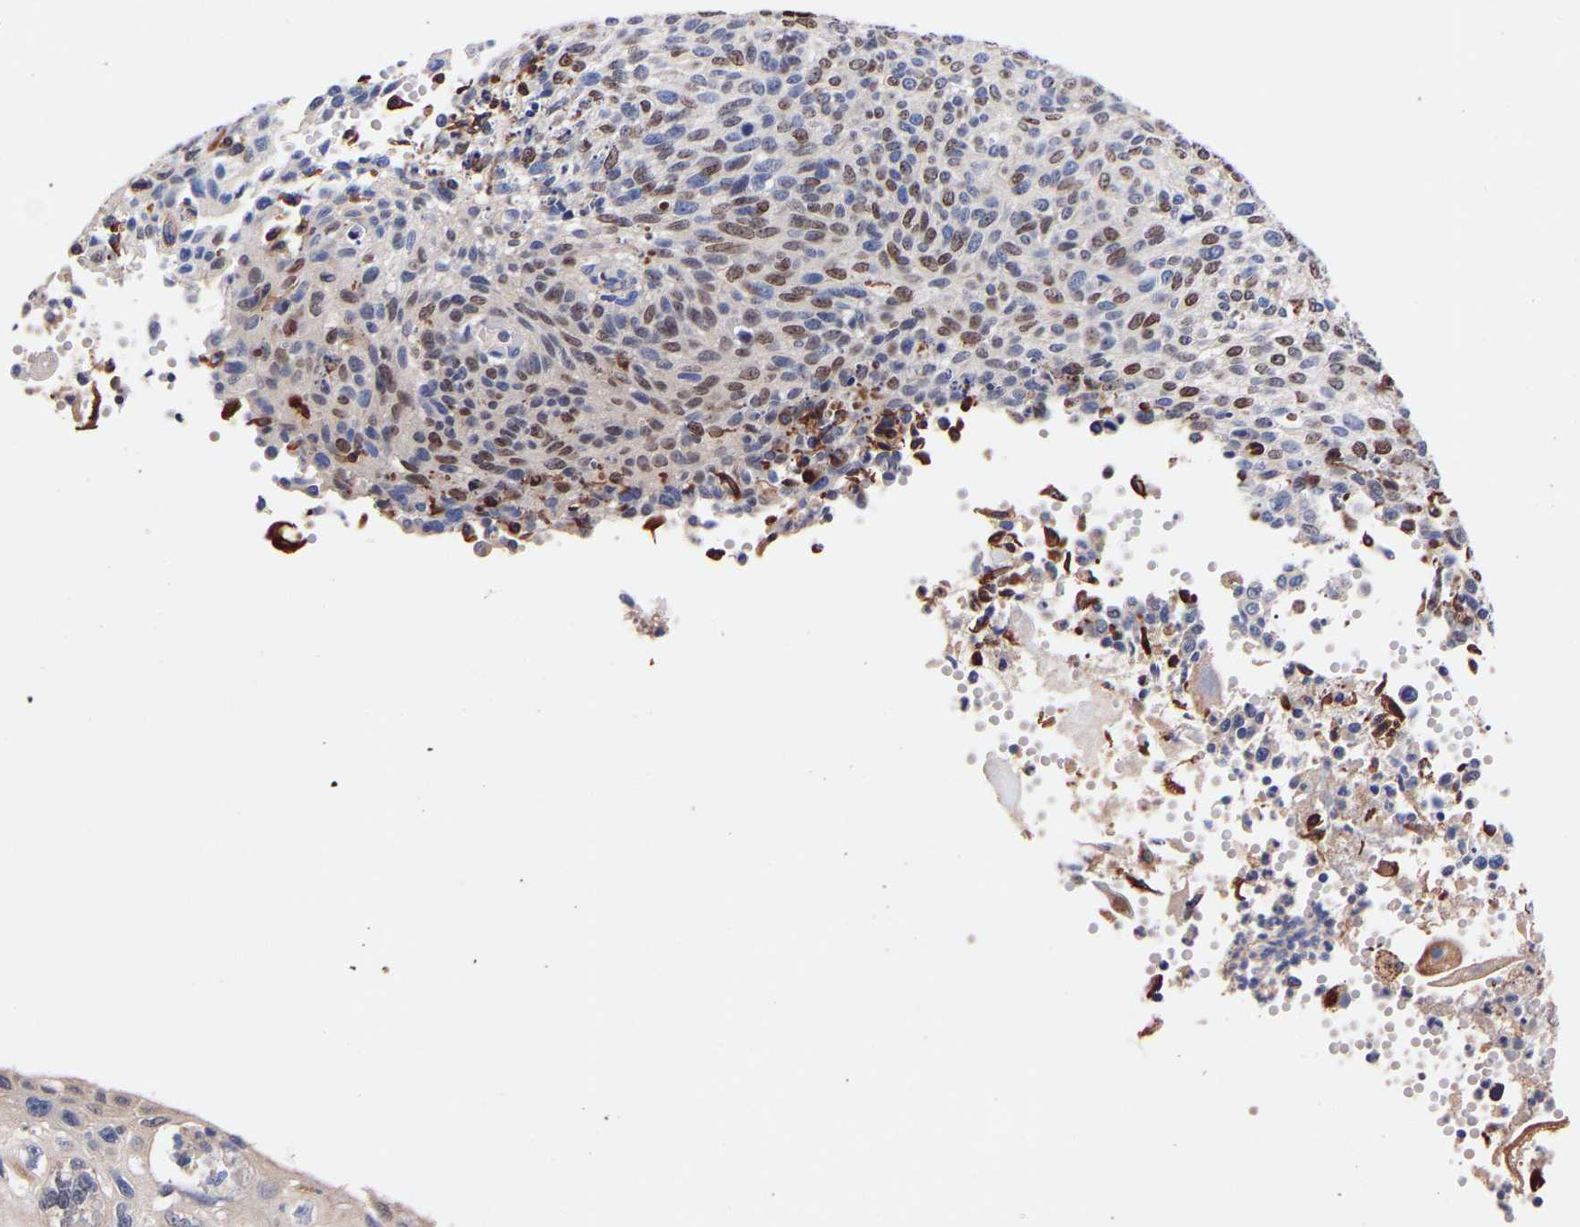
{"staining": {"intensity": "moderate", "quantity": "25%-75%", "location": "nuclear"}, "tissue": "cervical cancer", "cell_type": "Tumor cells", "image_type": "cancer", "snomed": [{"axis": "morphology", "description": "Squamous cell carcinoma, NOS"}, {"axis": "topography", "description": "Cervix"}], "caption": "Cervical cancer (squamous cell carcinoma) tissue exhibits moderate nuclear positivity in approximately 25%-75% of tumor cells, visualized by immunohistochemistry.", "gene": "SEM1", "patient": {"sex": "female", "age": 70}}